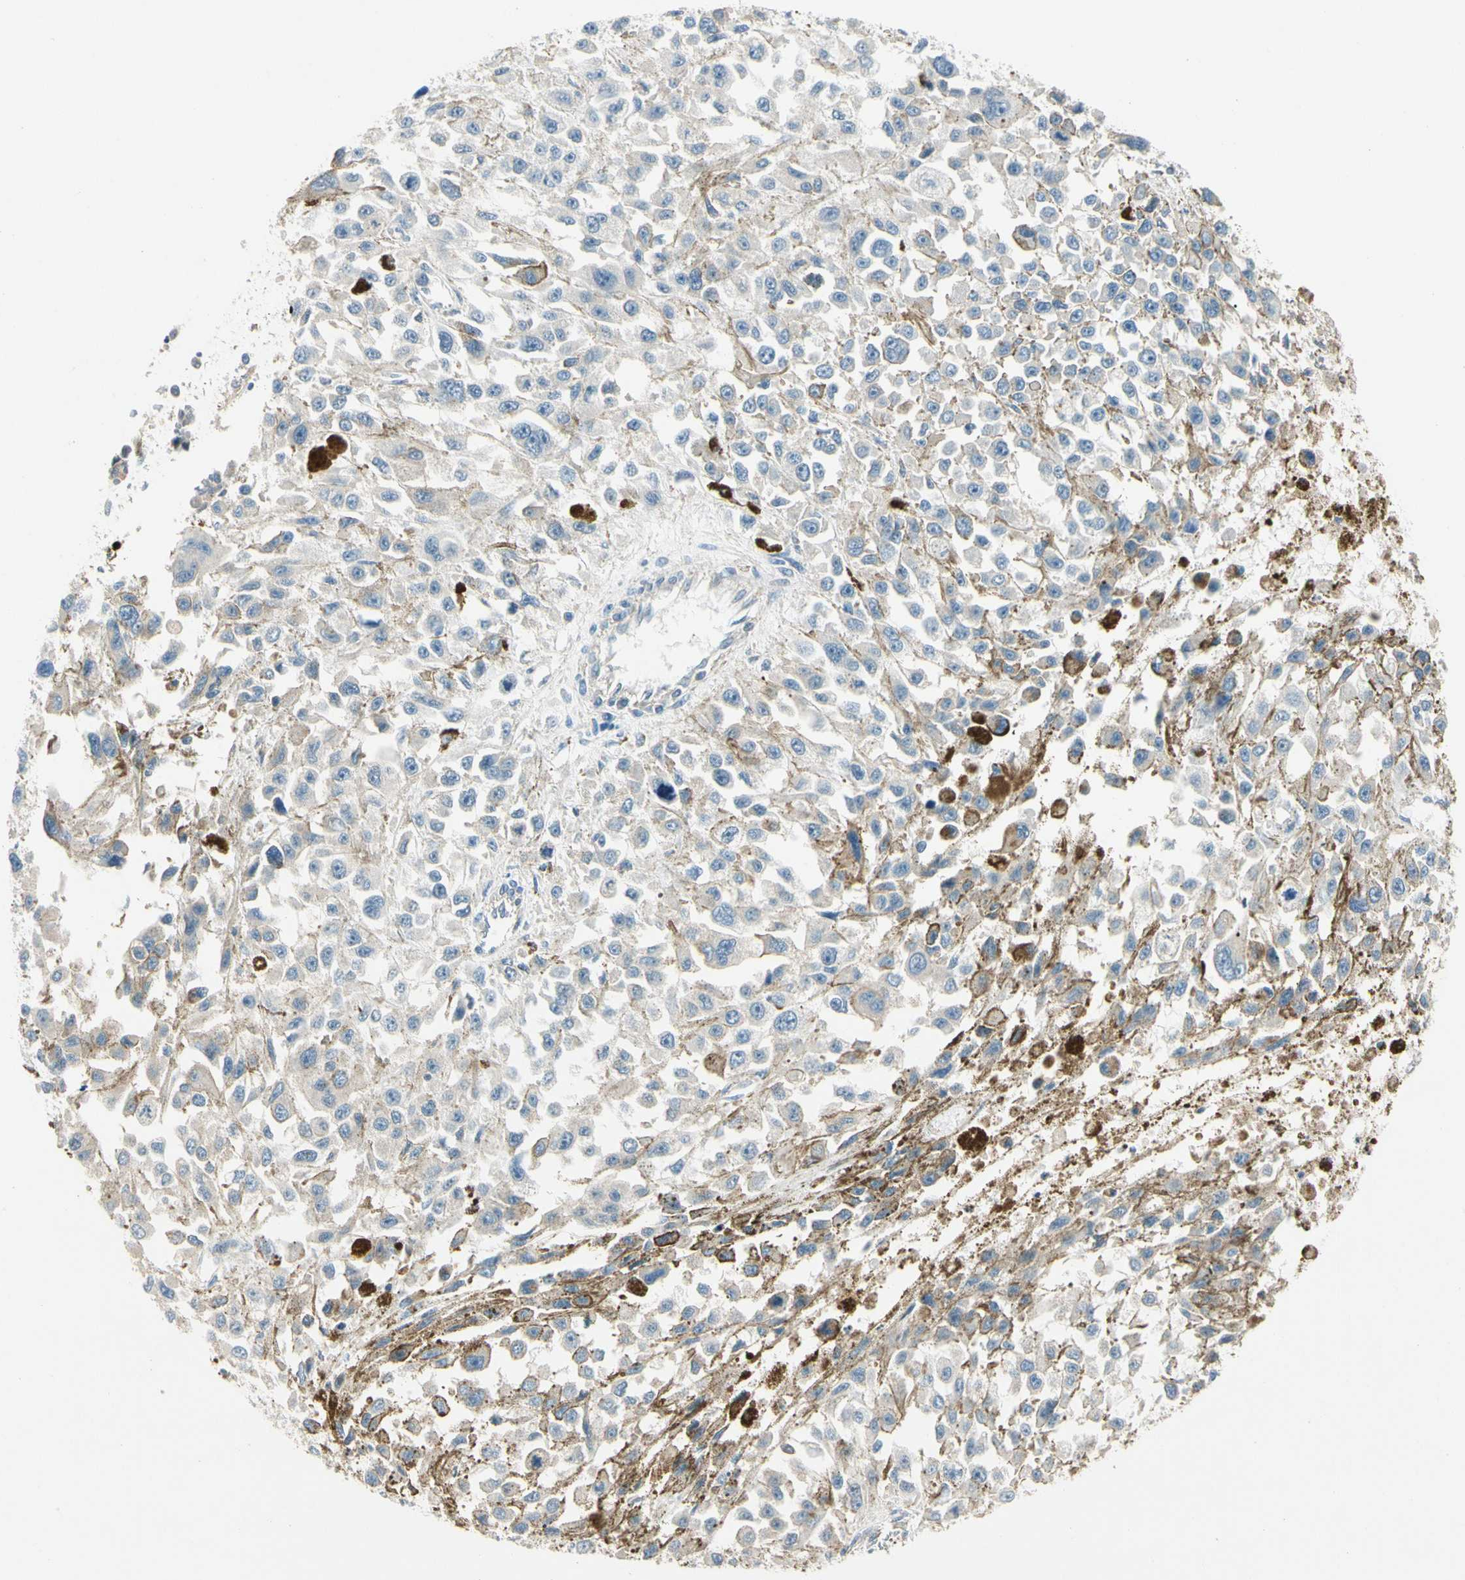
{"staining": {"intensity": "weak", "quantity": "25%-75%", "location": "cytoplasmic/membranous"}, "tissue": "melanoma", "cell_type": "Tumor cells", "image_type": "cancer", "snomed": [{"axis": "morphology", "description": "Malignant melanoma, Metastatic site"}, {"axis": "topography", "description": "Lymph node"}], "caption": "Melanoma tissue reveals weak cytoplasmic/membranous staining in about 25%-75% of tumor cells", "gene": "CDH6", "patient": {"sex": "male", "age": 59}}